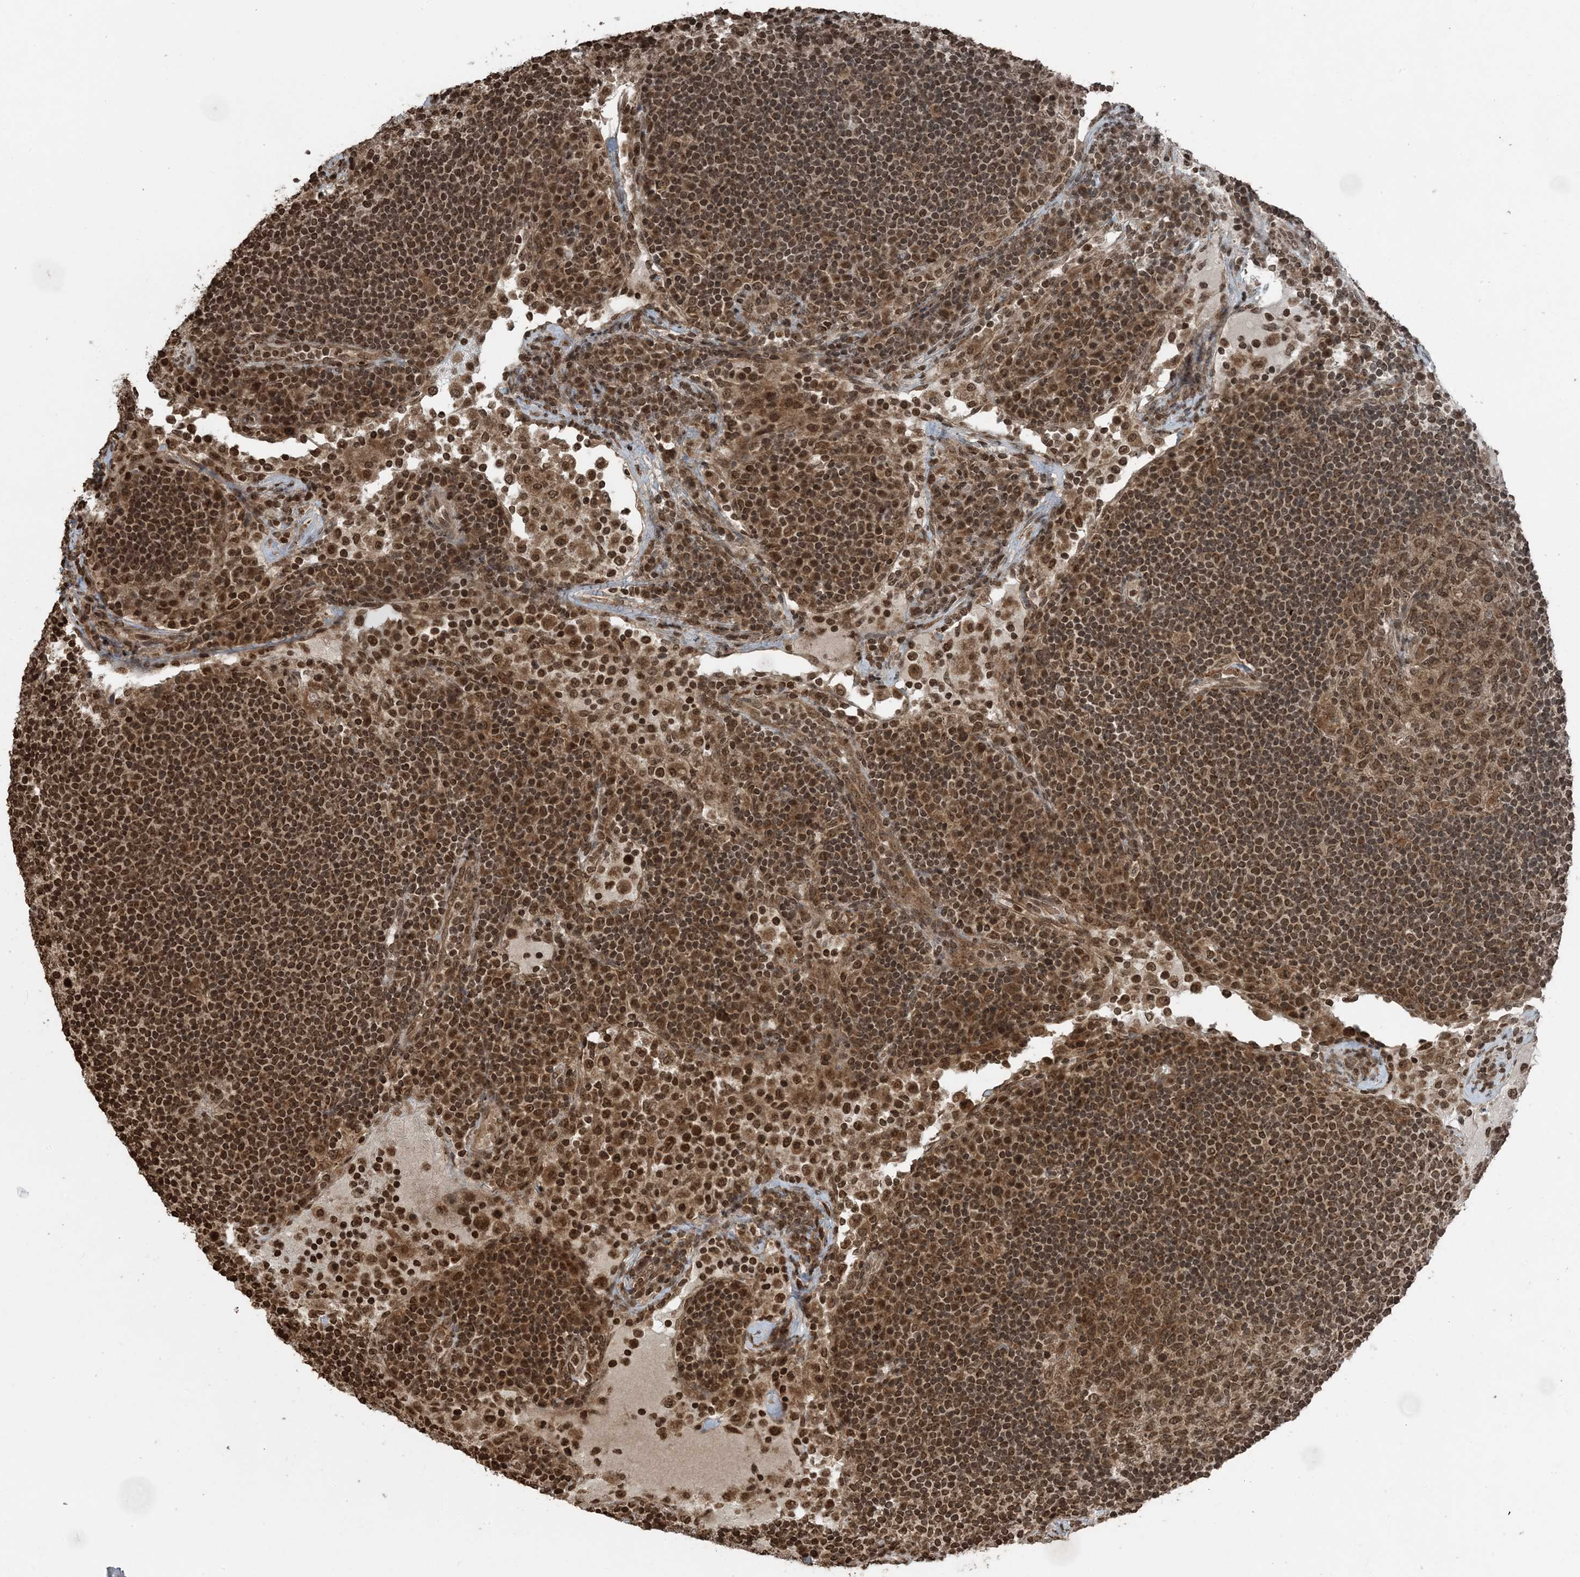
{"staining": {"intensity": "moderate", "quantity": ">75%", "location": "cytoplasmic/membranous,nuclear"}, "tissue": "lymph node", "cell_type": "Germinal center cells", "image_type": "normal", "snomed": [{"axis": "morphology", "description": "Normal tissue, NOS"}, {"axis": "topography", "description": "Lymph node"}], "caption": "DAB (3,3'-diaminobenzidine) immunohistochemical staining of unremarkable human lymph node displays moderate cytoplasmic/membranous,nuclear protein expression in approximately >75% of germinal center cells. The staining was performed using DAB, with brown indicating positive protein expression. Nuclei are stained blue with hematoxylin.", "gene": "ZFAND2B", "patient": {"sex": "female", "age": 53}}